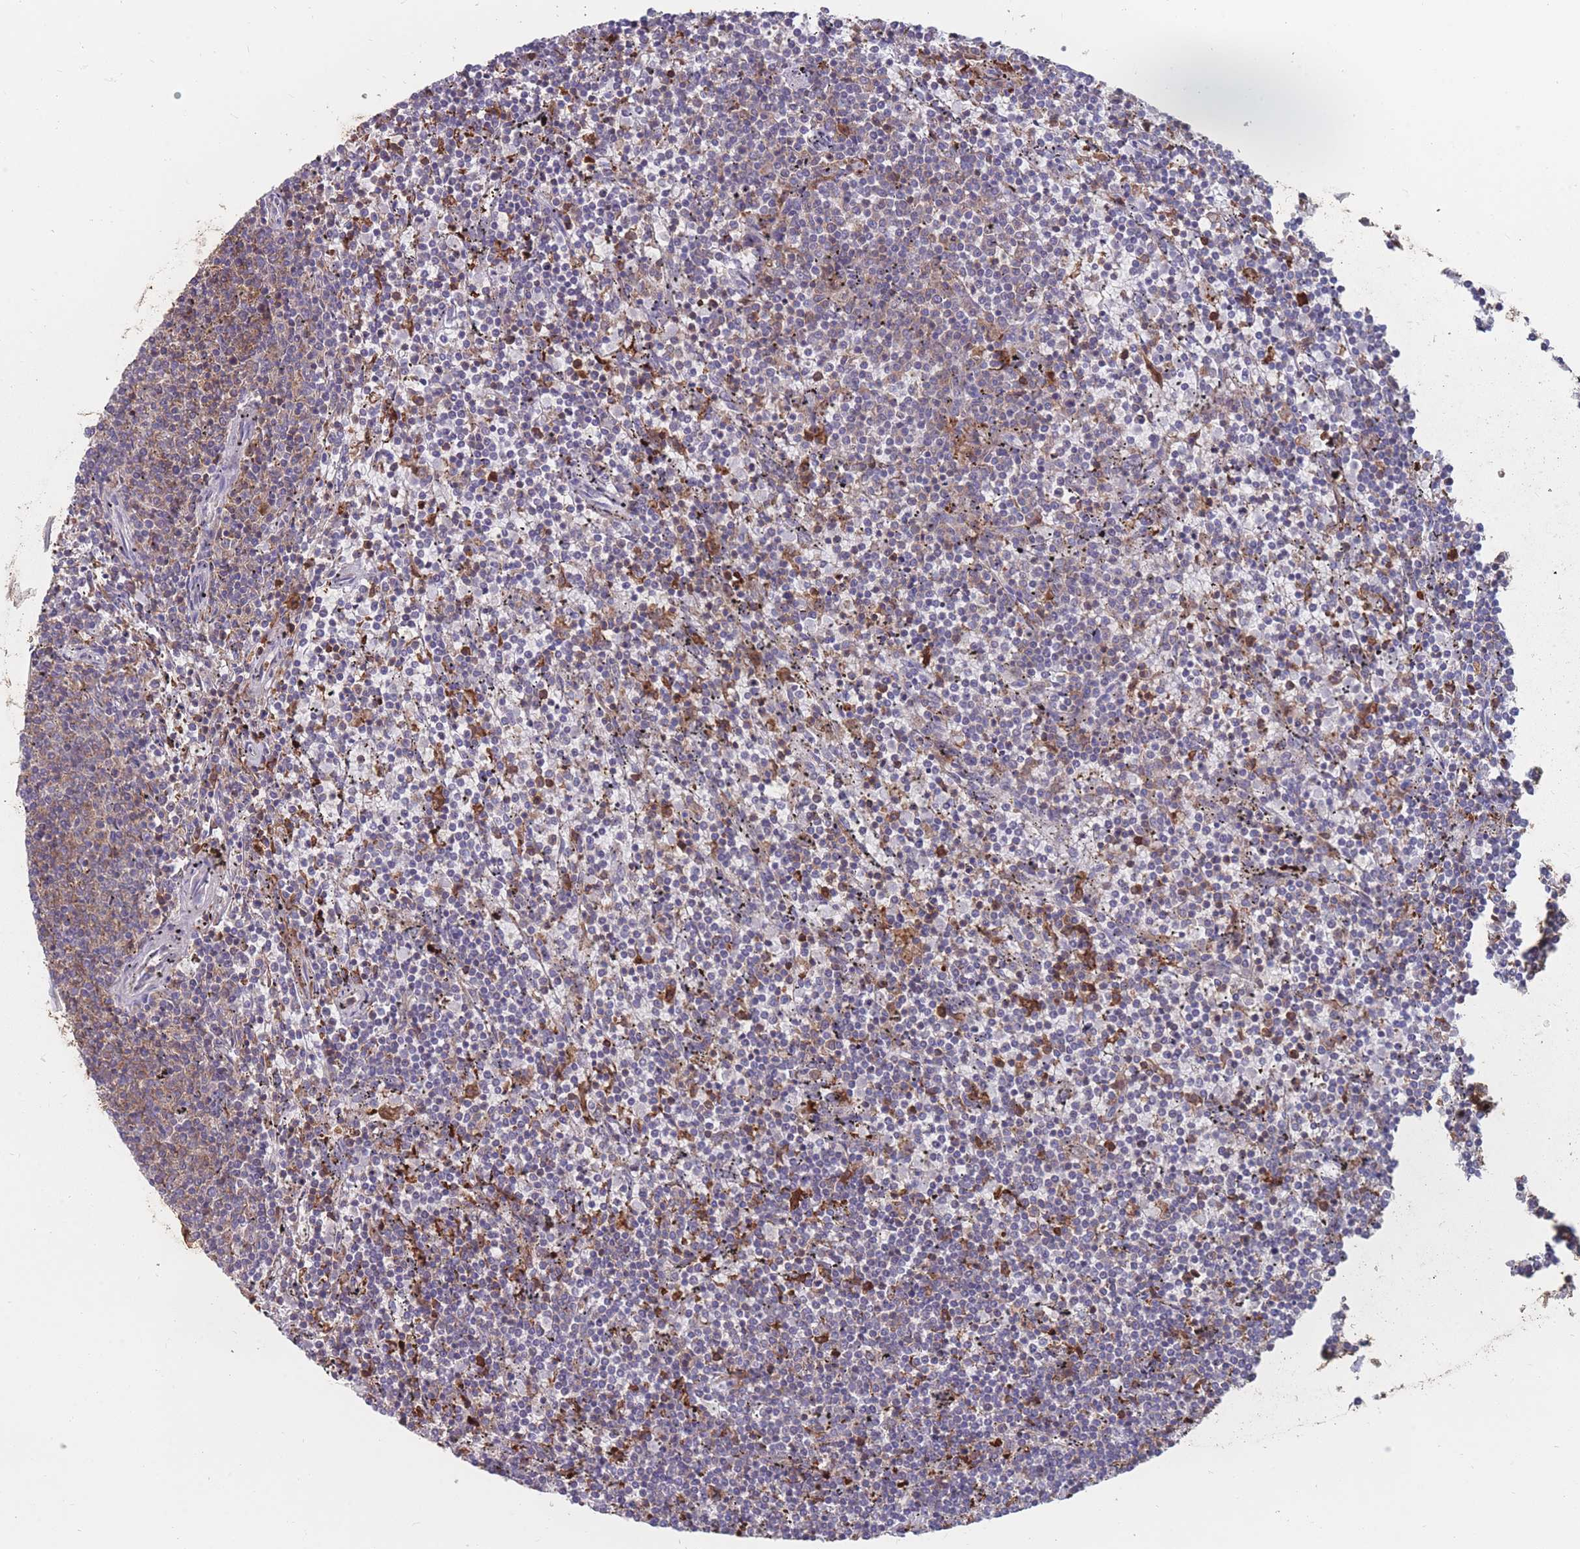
{"staining": {"intensity": "weak", "quantity": "25%-75%", "location": "cytoplasmic/membranous"}, "tissue": "lymphoma", "cell_type": "Tumor cells", "image_type": "cancer", "snomed": [{"axis": "morphology", "description": "Malignant lymphoma, non-Hodgkin's type, Low grade"}, {"axis": "topography", "description": "Spleen"}], "caption": "Immunohistochemistry (IHC) image of human lymphoma stained for a protein (brown), which exhibits low levels of weak cytoplasmic/membranous positivity in approximately 25%-75% of tumor cells.", "gene": "CD33", "patient": {"sex": "female", "age": 50}}